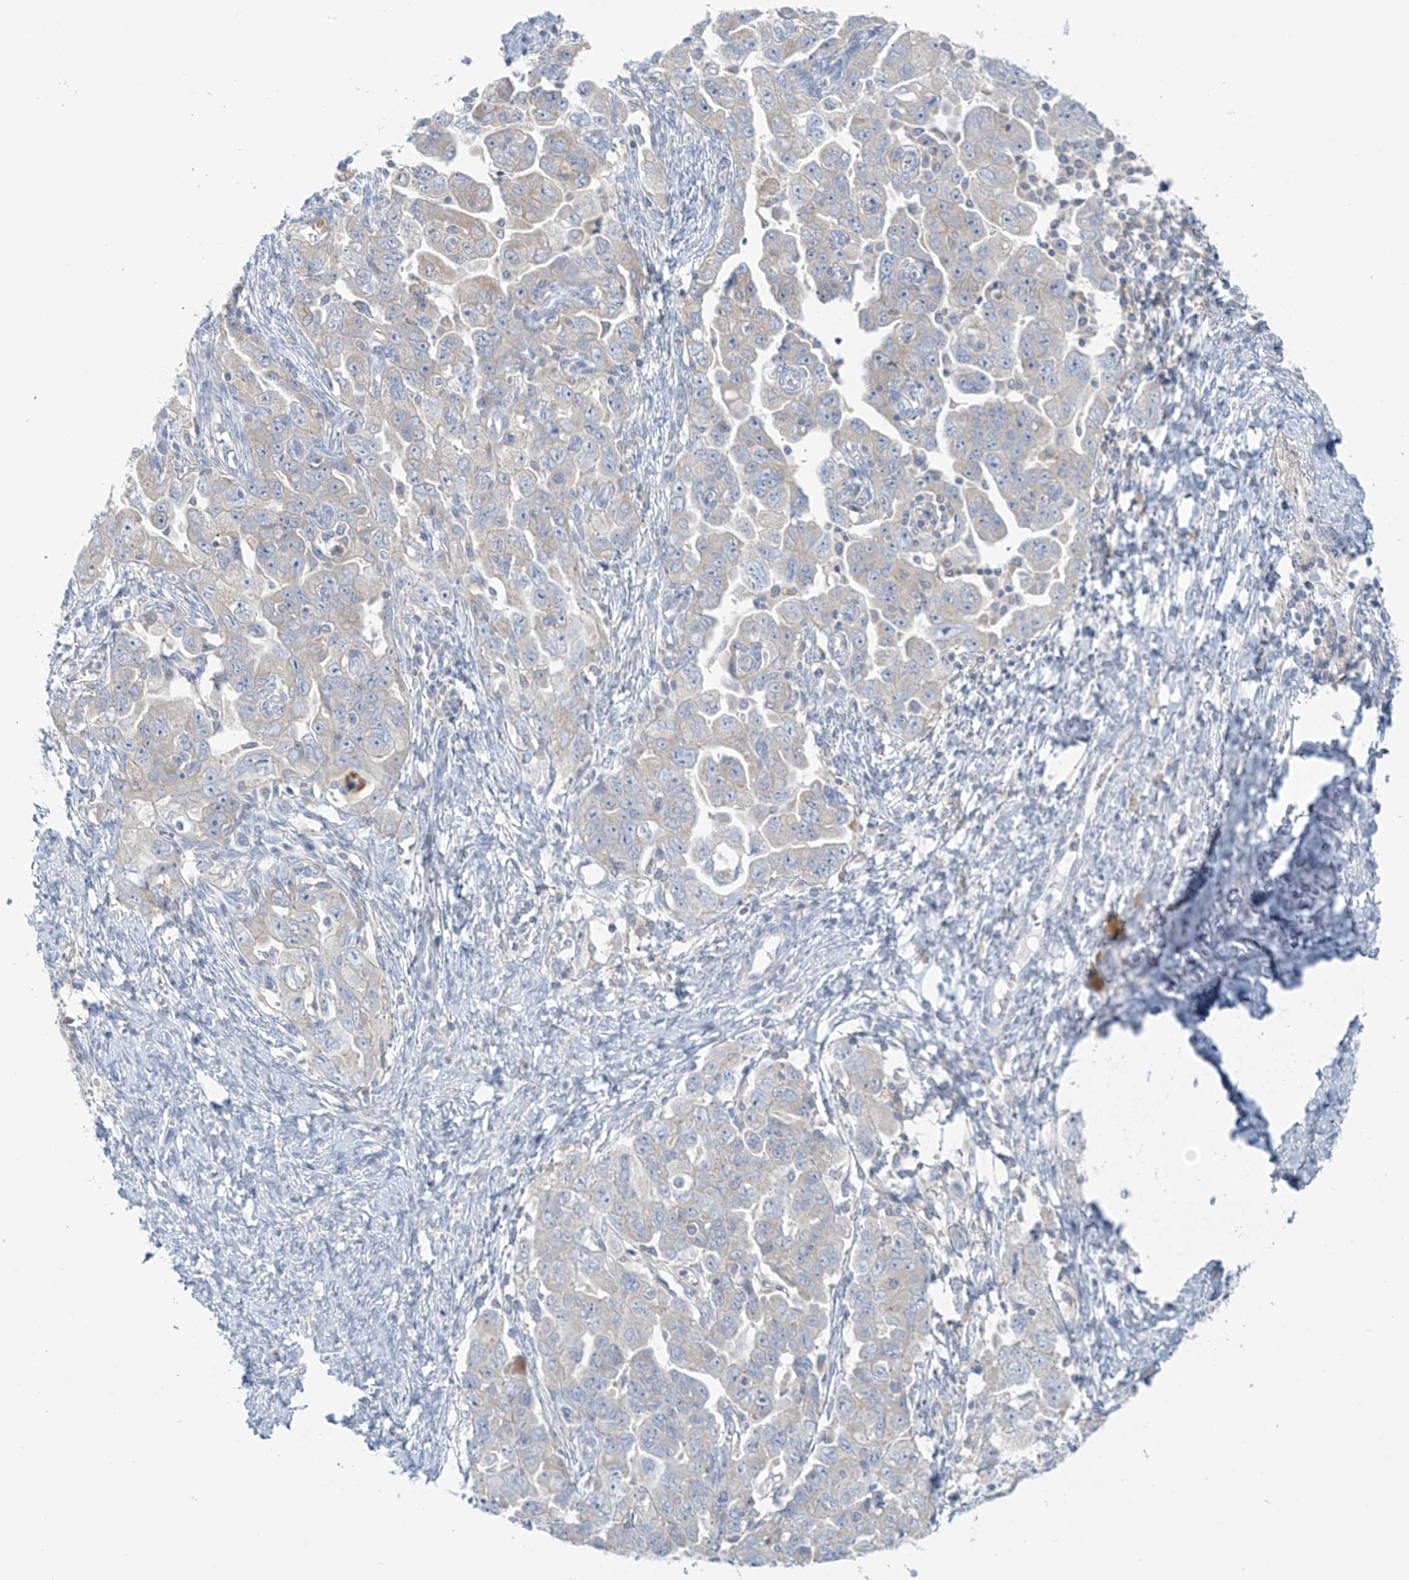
{"staining": {"intensity": "negative", "quantity": "none", "location": "none"}, "tissue": "ovarian cancer", "cell_type": "Tumor cells", "image_type": "cancer", "snomed": [{"axis": "morphology", "description": "Carcinoma, NOS"}, {"axis": "morphology", "description": "Cystadenocarcinoma, serous, NOS"}, {"axis": "topography", "description": "Ovary"}], "caption": "Tumor cells are negative for brown protein staining in ovarian cancer (carcinoma). (Brightfield microscopy of DAB (3,3'-diaminobenzidine) IHC at high magnification).", "gene": "SLC6A12", "patient": {"sex": "female", "age": 69}}